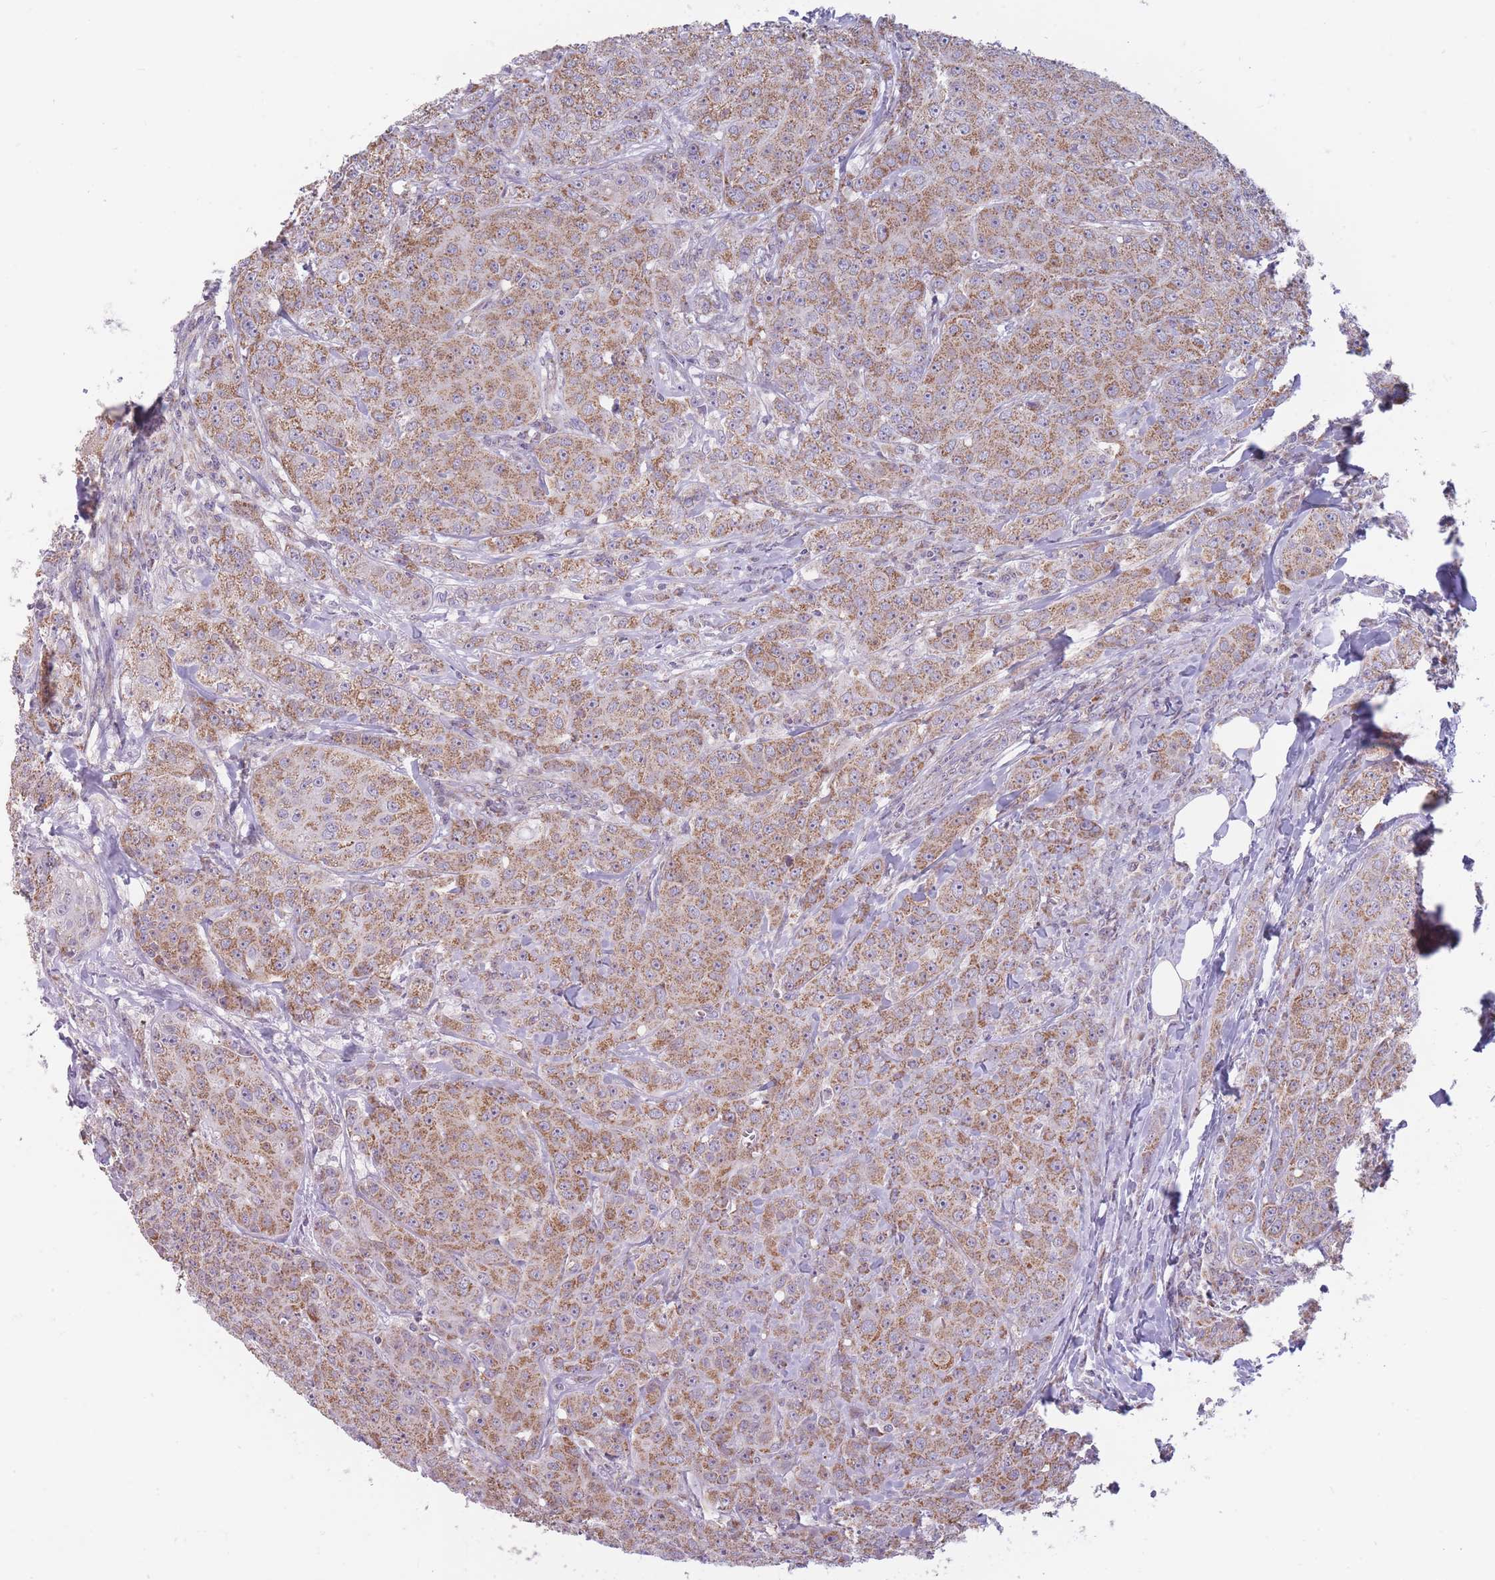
{"staining": {"intensity": "moderate", "quantity": ">75%", "location": "cytoplasmic/membranous"}, "tissue": "breast cancer", "cell_type": "Tumor cells", "image_type": "cancer", "snomed": [{"axis": "morphology", "description": "Duct carcinoma"}, {"axis": "topography", "description": "Breast"}], "caption": "Protein positivity by IHC reveals moderate cytoplasmic/membranous positivity in about >75% of tumor cells in breast cancer.", "gene": "MRPS18C", "patient": {"sex": "female", "age": 43}}